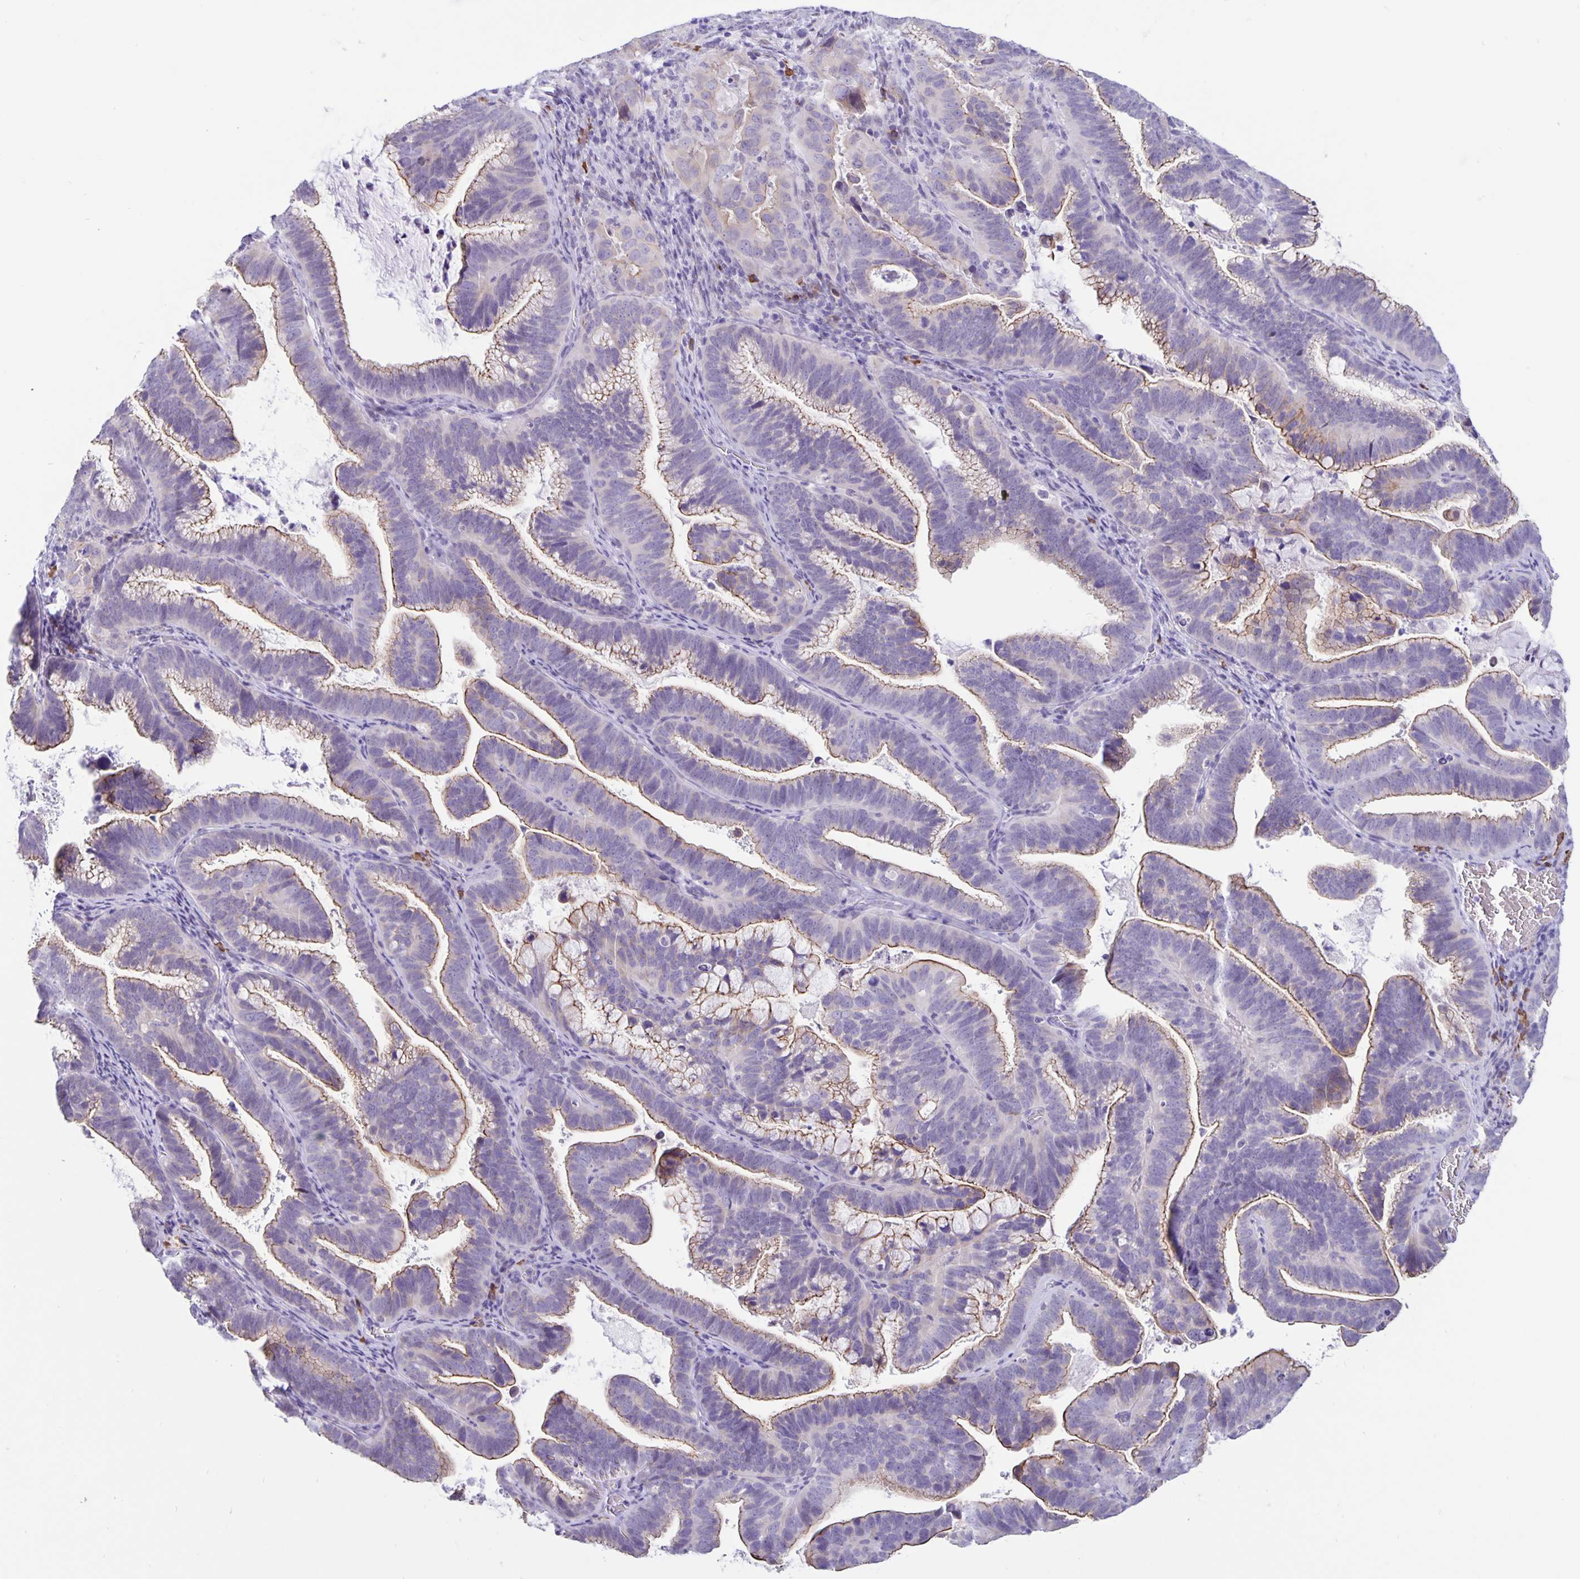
{"staining": {"intensity": "weak", "quantity": "25%-75%", "location": "cytoplasmic/membranous"}, "tissue": "cervical cancer", "cell_type": "Tumor cells", "image_type": "cancer", "snomed": [{"axis": "morphology", "description": "Adenocarcinoma, NOS"}, {"axis": "topography", "description": "Cervix"}], "caption": "The micrograph reveals staining of adenocarcinoma (cervical), revealing weak cytoplasmic/membranous protein expression (brown color) within tumor cells.", "gene": "ERMN", "patient": {"sex": "female", "age": 61}}